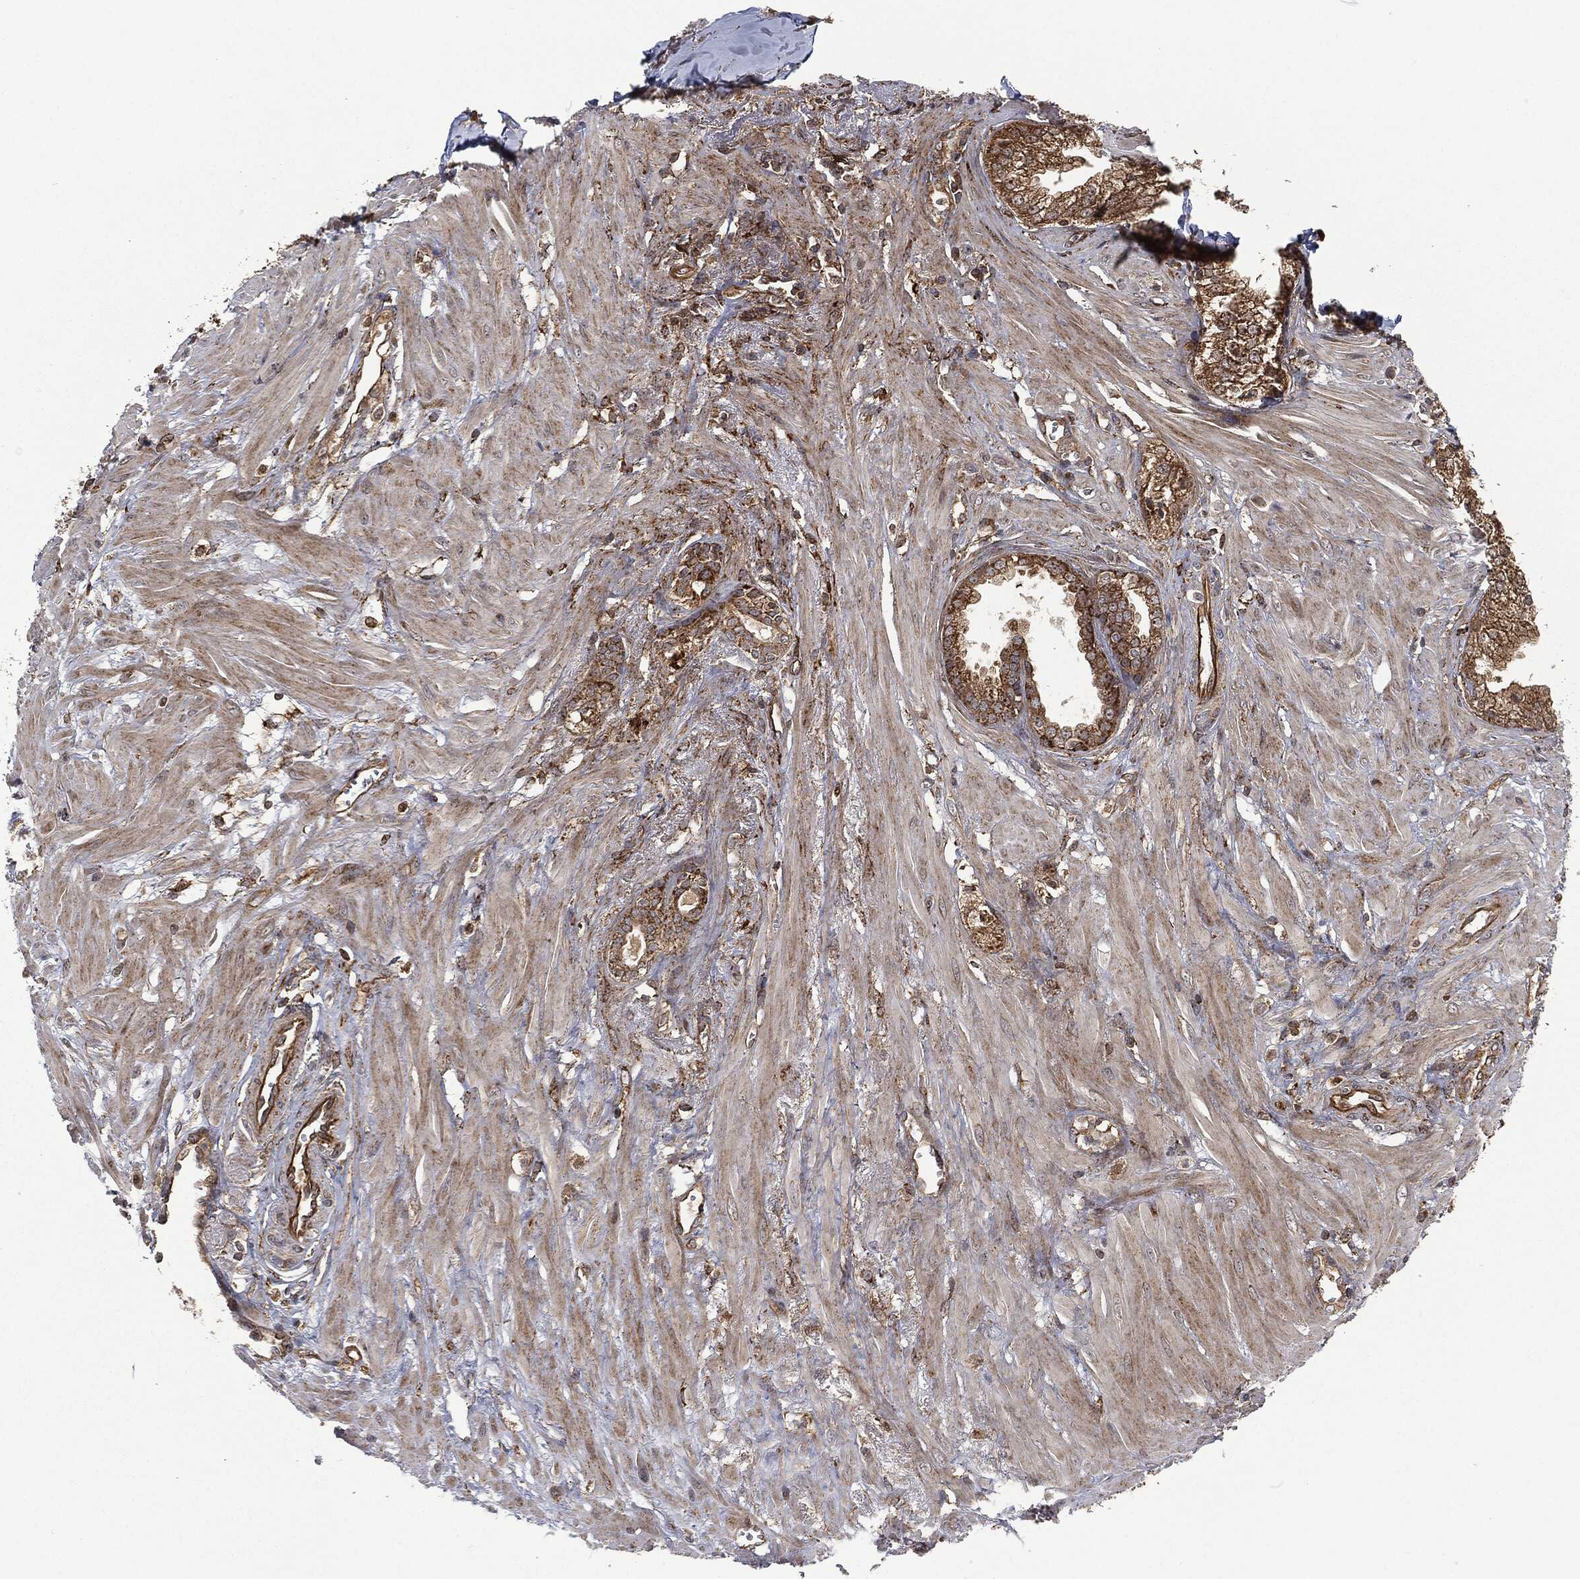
{"staining": {"intensity": "strong", "quantity": ">75%", "location": "cytoplasmic/membranous"}, "tissue": "prostate cancer", "cell_type": "Tumor cells", "image_type": "cancer", "snomed": [{"axis": "morphology", "description": "Adenocarcinoma, NOS"}, {"axis": "topography", "description": "Prostate and seminal vesicle, NOS"}, {"axis": "topography", "description": "Prostate"}], "caption": "This is a photomicrograph of immunohistochemistry (IHC) staining of prostate cancer, which shows strong positivity in the cytoplasmic/membranous of tumor cells.", "gene": "RFTN1", "patient": {"sex": "male", "age": 79}}